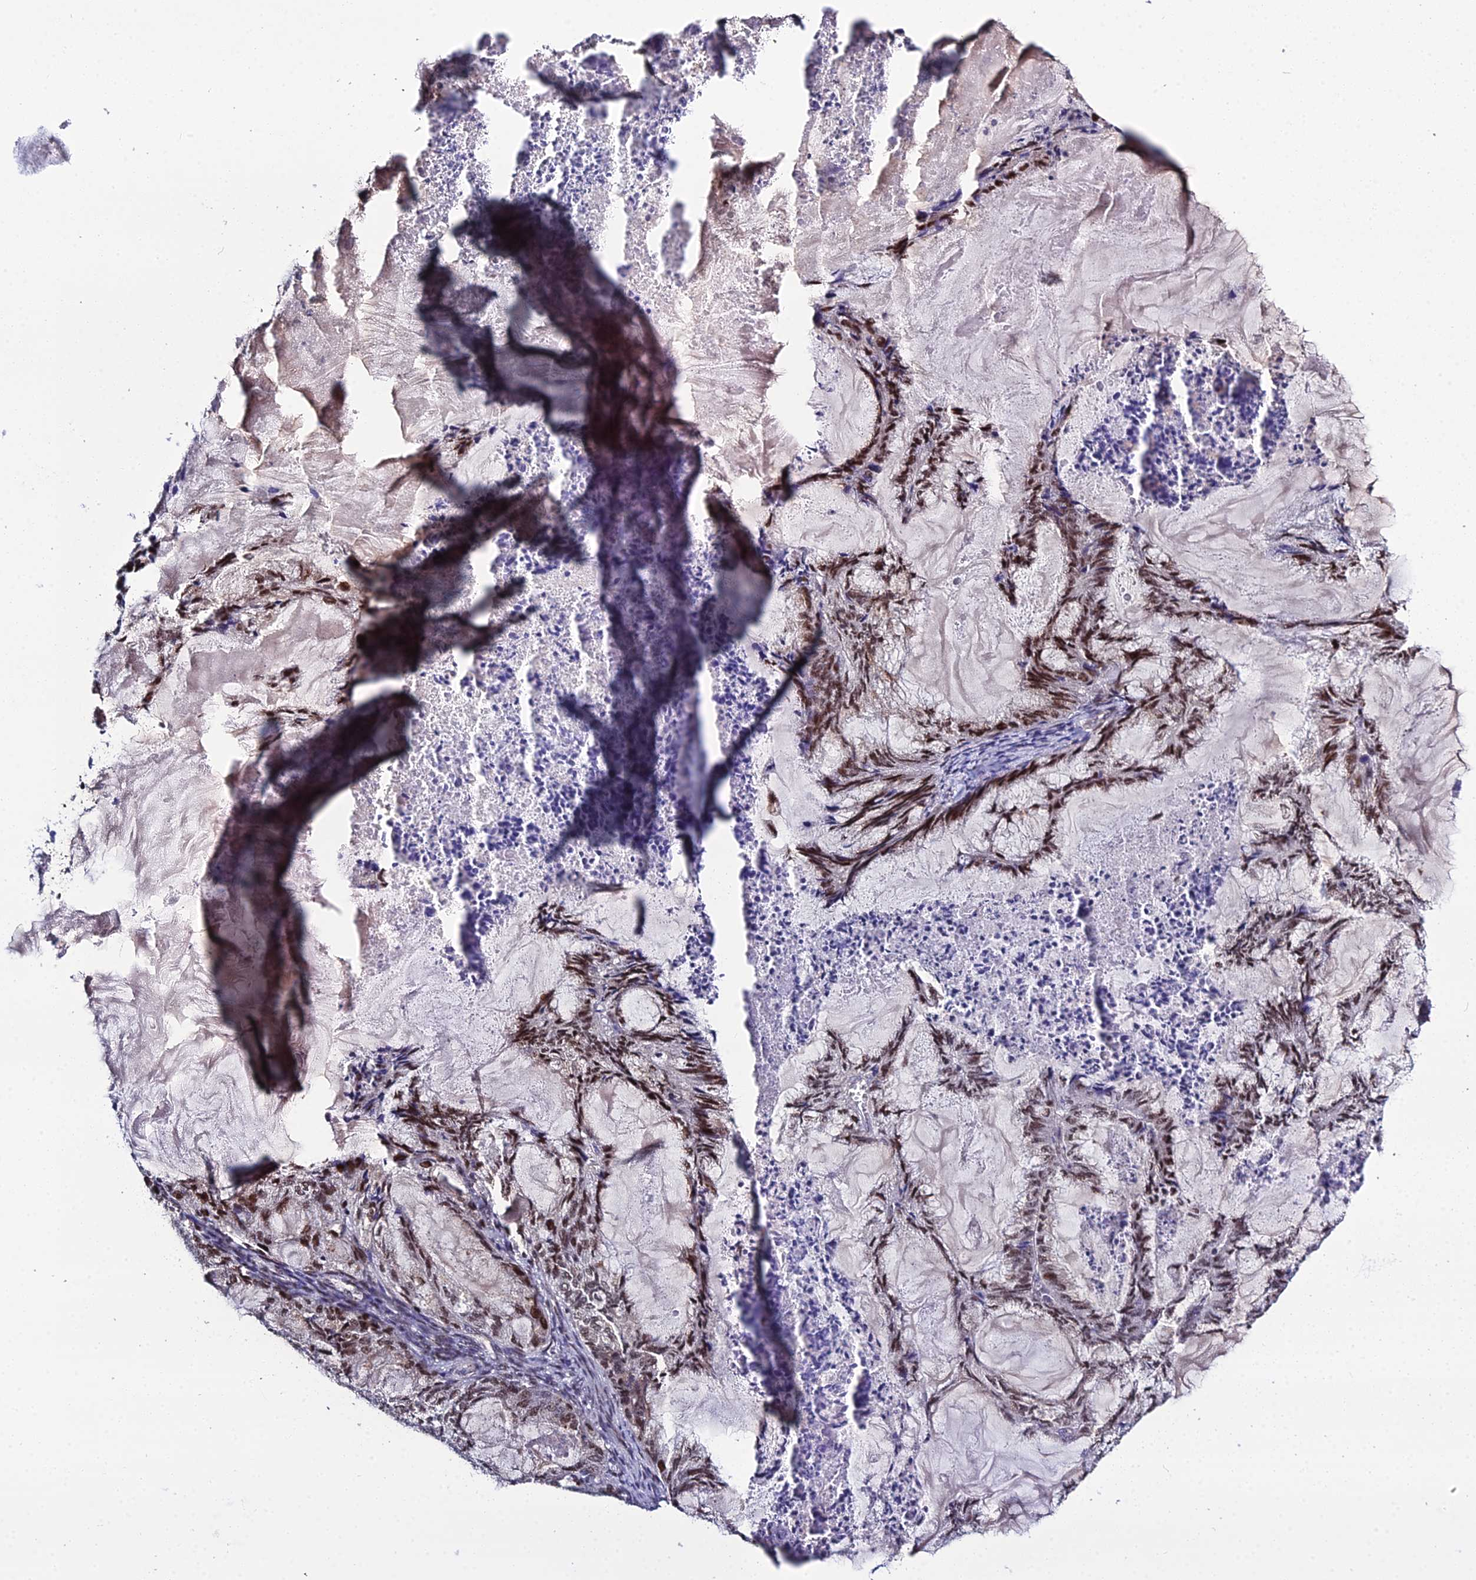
{"staining": {"intensity": "moderate", "quantity": ">75%", "location": "nuclear"}, "tissue": "endometrial cancer", "cell_type": "Tumor cells", "image_type": "cancer", "snomed": [{"axis": "morphology", "description": "Adenocarcinoma, NOS"}, {"axis": "topography", "description": "Endometrium"}], "caption": "Immunohistochemistry image of human endometrial adenocarcinoma stained for a protein (brown), which demonstrates medium levels of moderate nuclear positivity in about >75% of tumor cells.", "gene": "ARL2", "patient": {"sex": "female", "age": 86}}